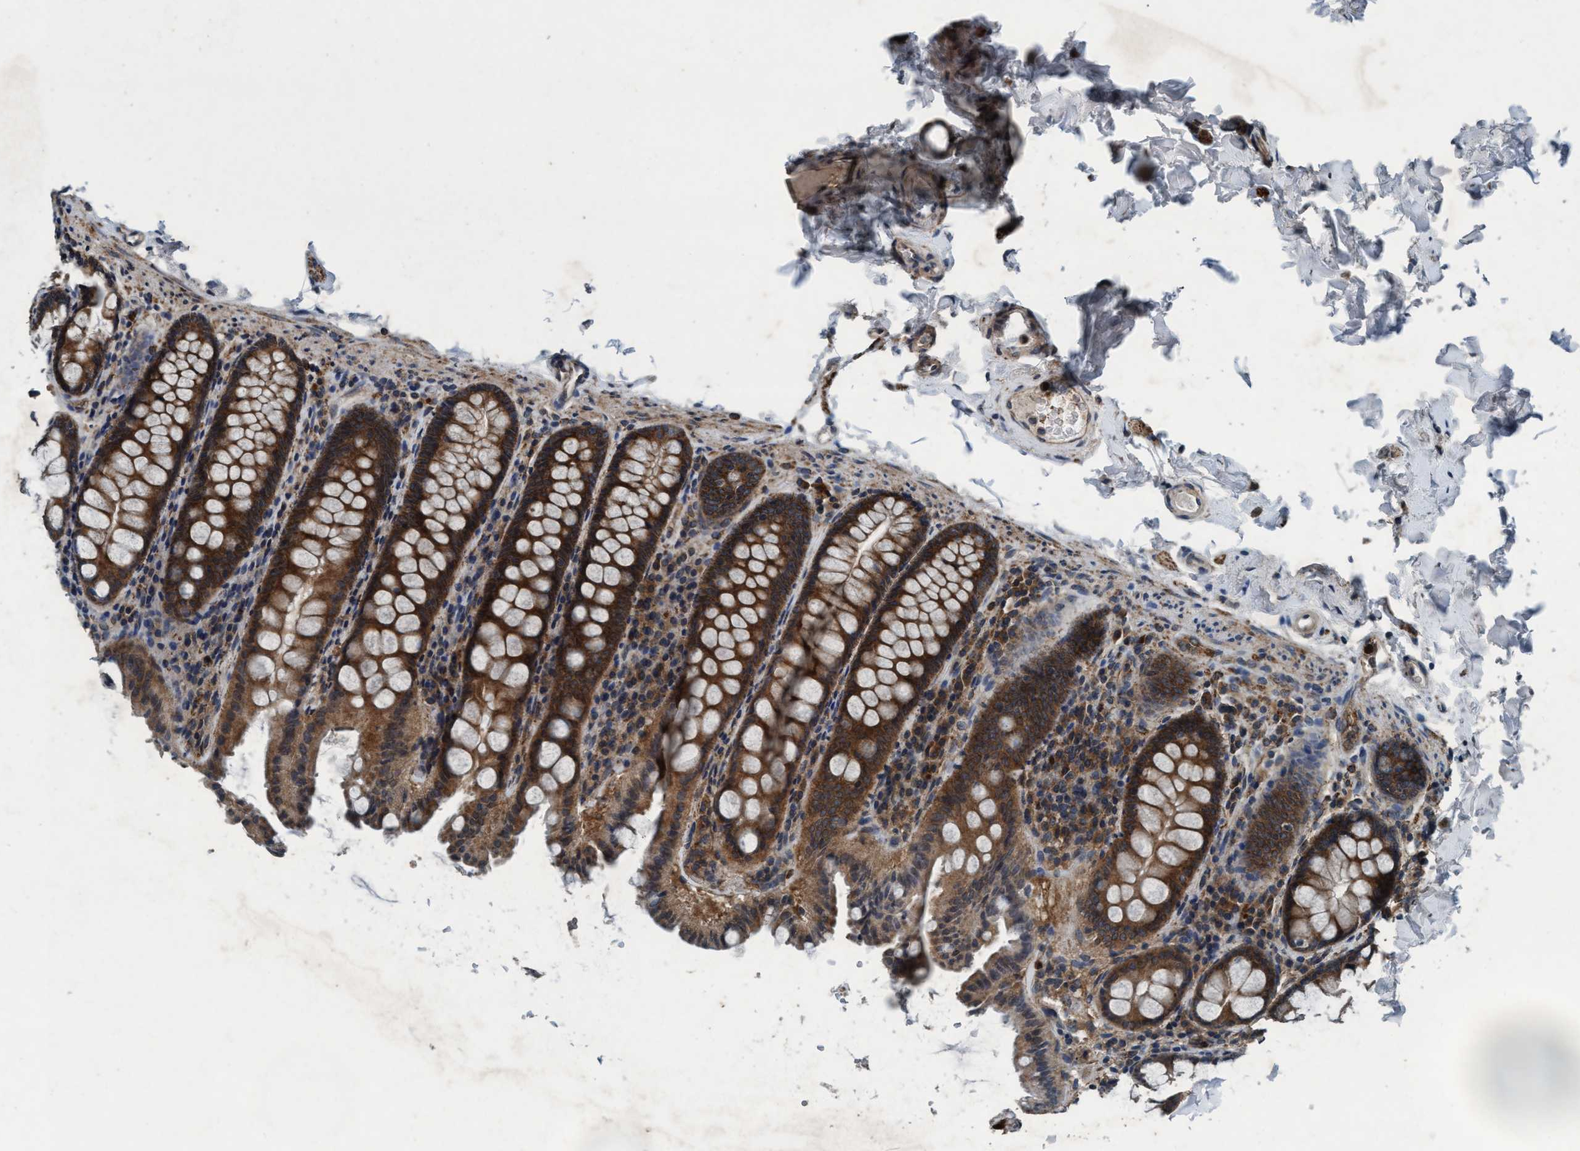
{"staining": {"intensity": "moderate", "quantity": ">75%", "location": "cytoplasmic/membranous"}, "tissue": "colon", "cell_type": "Endothelial cells", "image_type": "normal", "snomed": [{"axis": "morphology", "description": "Normal tissue, NOS"}, {"axis": "topography", "description": "Colon"}], "caption": "A micrograph showing moderate cytoplasmic/membranous positivity in approximately >75% of endothelial cells in benign colon, as visualized by brown immunohistochemical staining.", "gene": "AKT1S1", "patient": {"sex": "female", "age": 61}}